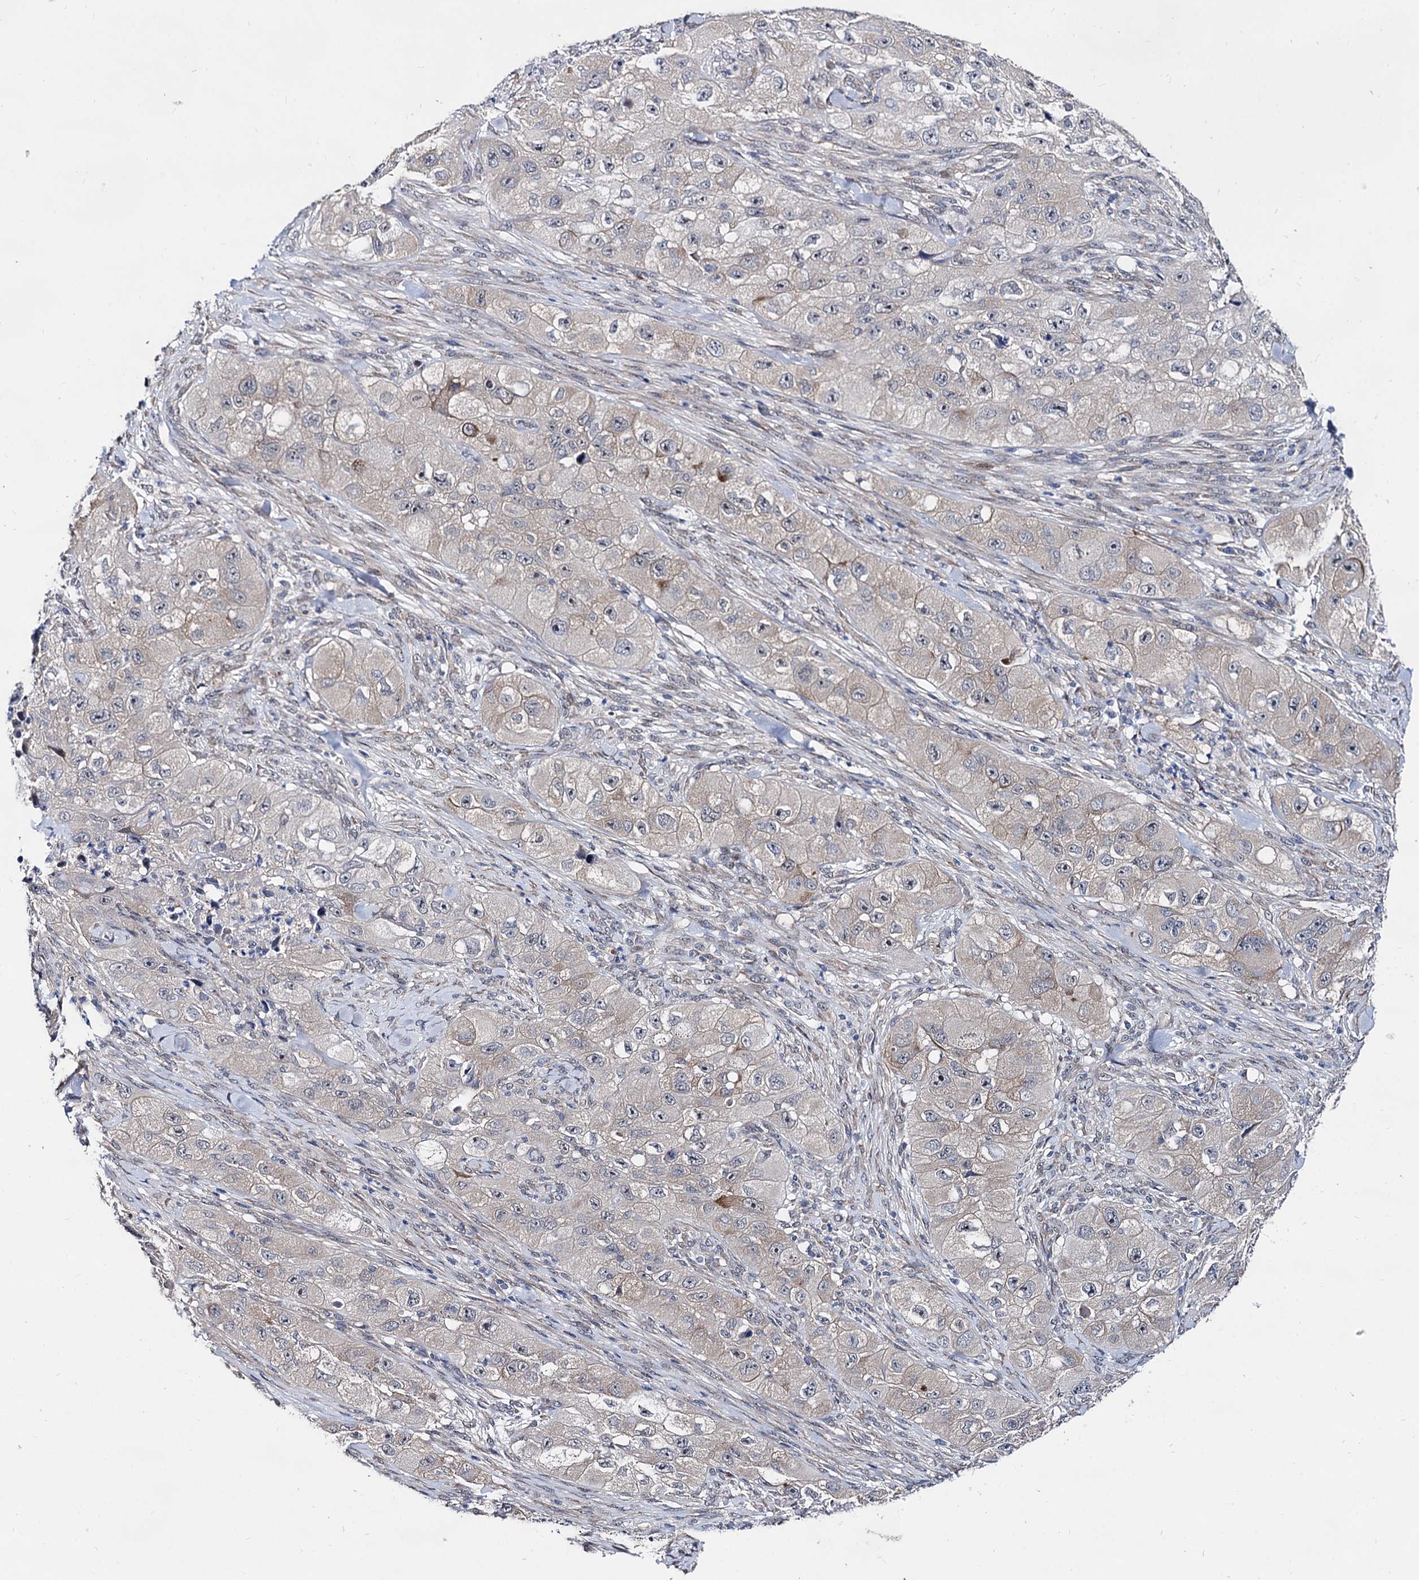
{"staining": {"intensity": "negative", "quantity": "none", "location": "none"}, "tissue": "skin cancer", "cell_type": "Tumor cells", "image_type": "cancer", "snomed": [{"axis": "morphology", "description": "Squamous cell carcinoma, NOS"}, {"axis": "topography", "description": "Skin"}, {"axis": "topography", "description": "Subcutis"}], "caption": "An IHC photomicrograph of skin cancer is shown. There is no staining in tumor cells of skin cancer.", "gene": "CAPRIN2", "patient": {"sex": "male", "age": 73}}